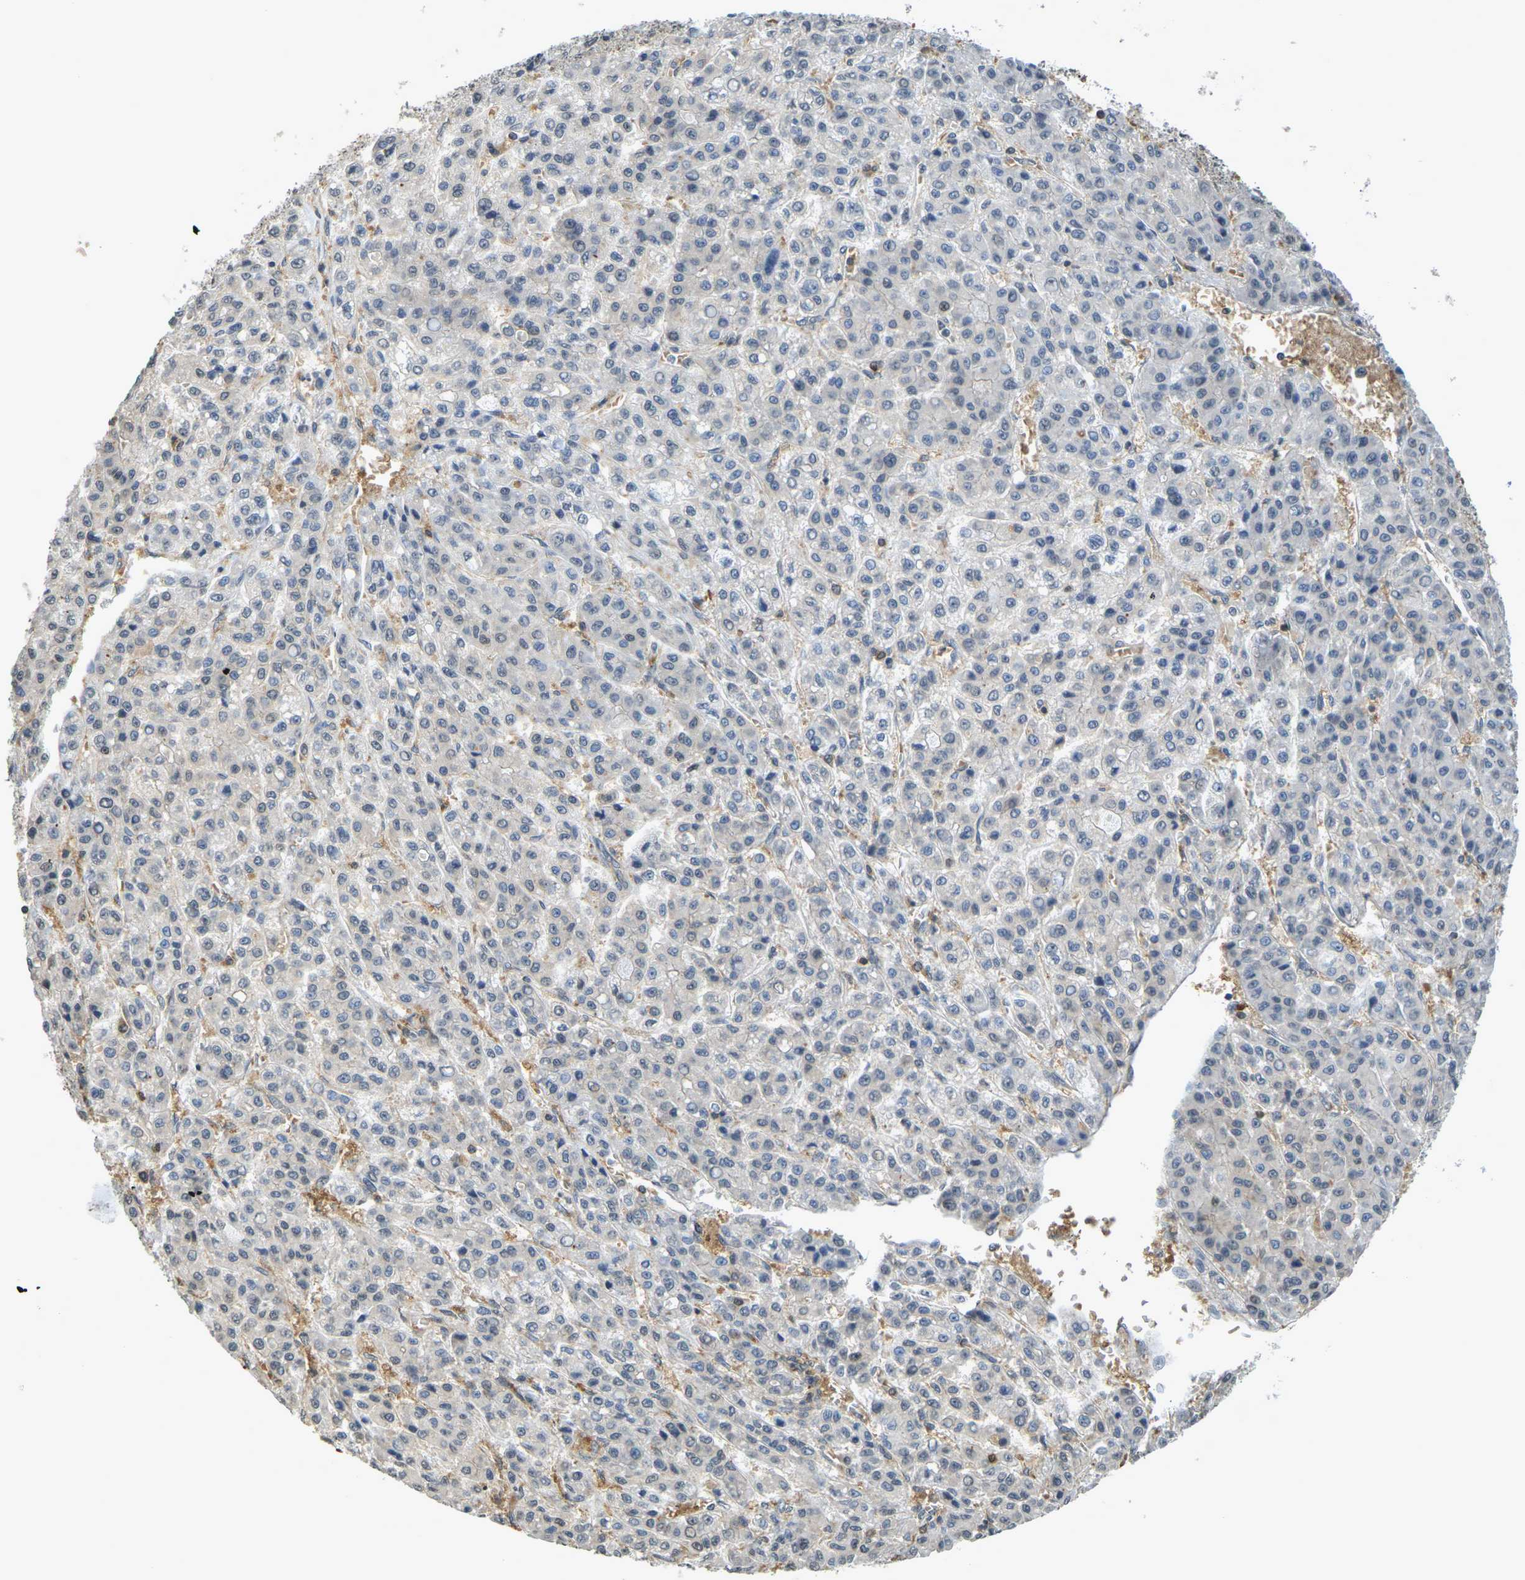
{"staining": {"intensity": "negative", "quantity": "none", "location": "none"}, "tissue": "liver cancer", "cell_type": "Tumor cells", "image_type": "cancer", "snomed": [{"axis": "morphology", "description": "Carcinoma, Hepatocellular, NOS"}, {"axis": "topography", "description": "Liver"}], "caption": "Immunohistochemistry (IHC) of liver cancer (hepatocellular carcinoma) demonstrates no expression in tumor cells.", "gene": "CAST", "patient": {"sex": "male", "age": 70}}